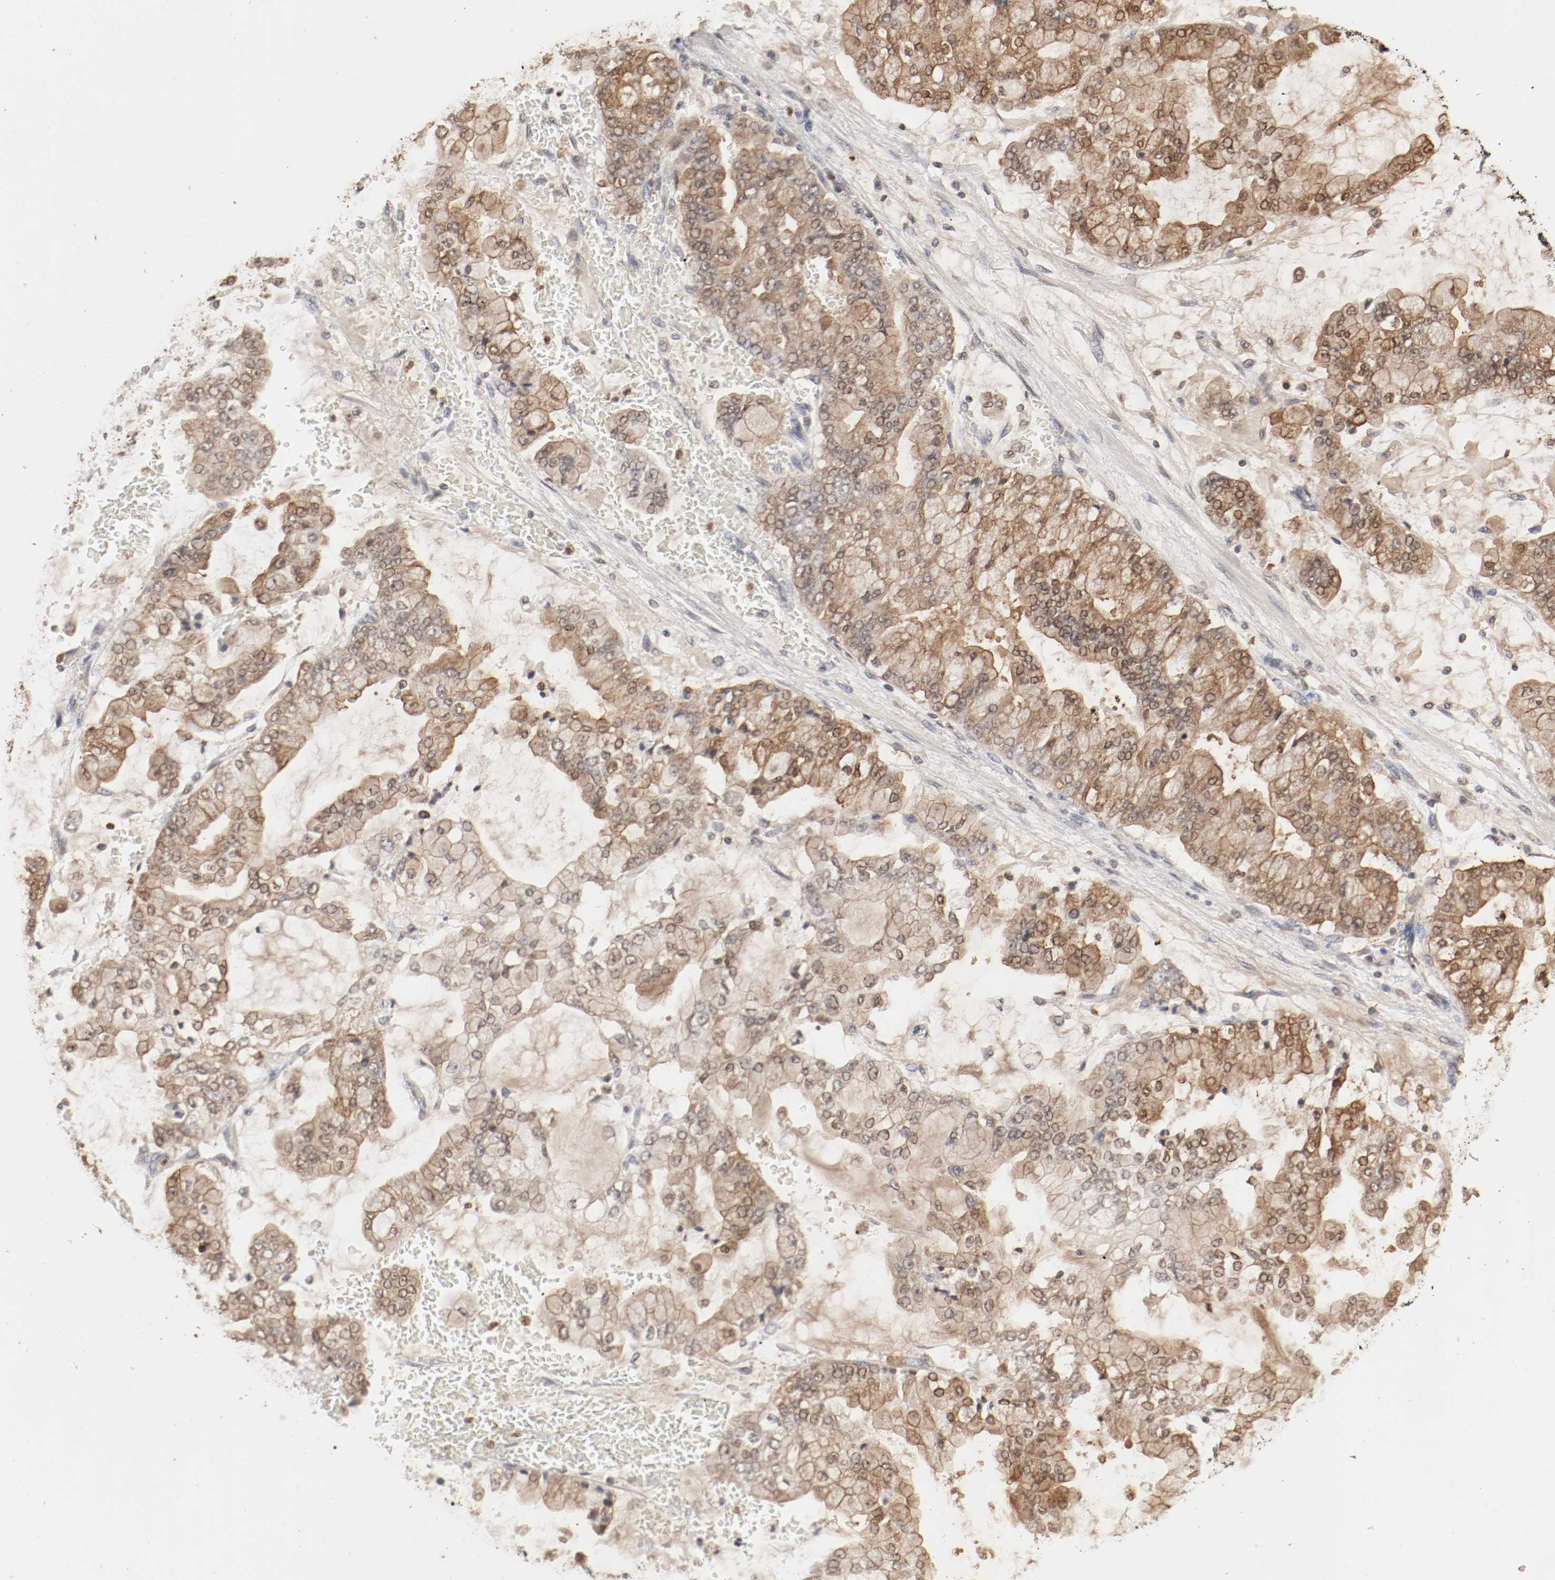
{"staining": {"intensity": "moderate", "quantity": "25%-75%", "location": "cytoplasmic/membranous,nuclear"}, "tissue": "stomach cancer", "cell_type": "Tumor cells", "image_type": "cancer", "snomed": [{"axis": "morphology", "description": "Normal tissue, NOS"}, {"axis": "morphology", "description": "Adenocarcinoma, NOS"}, {"axis": "topography", "description": "Stomach, upper"}, {"axis": "topography", "description": "Stomach"}], "caption": "Tumor cells reveal moderate cytoplasmic/membranous and nuclear staining in approximately 25%-75% of cells in adenocarcinoma (stomach). The protein is stained brown, and the nuclei are stained in blue (DAB (3,3'-diaminobenzidine) IHC with brightfield microscopy, high magnification).", "gene": "WASL", "patient": {"sex": "male", "age": 76}}